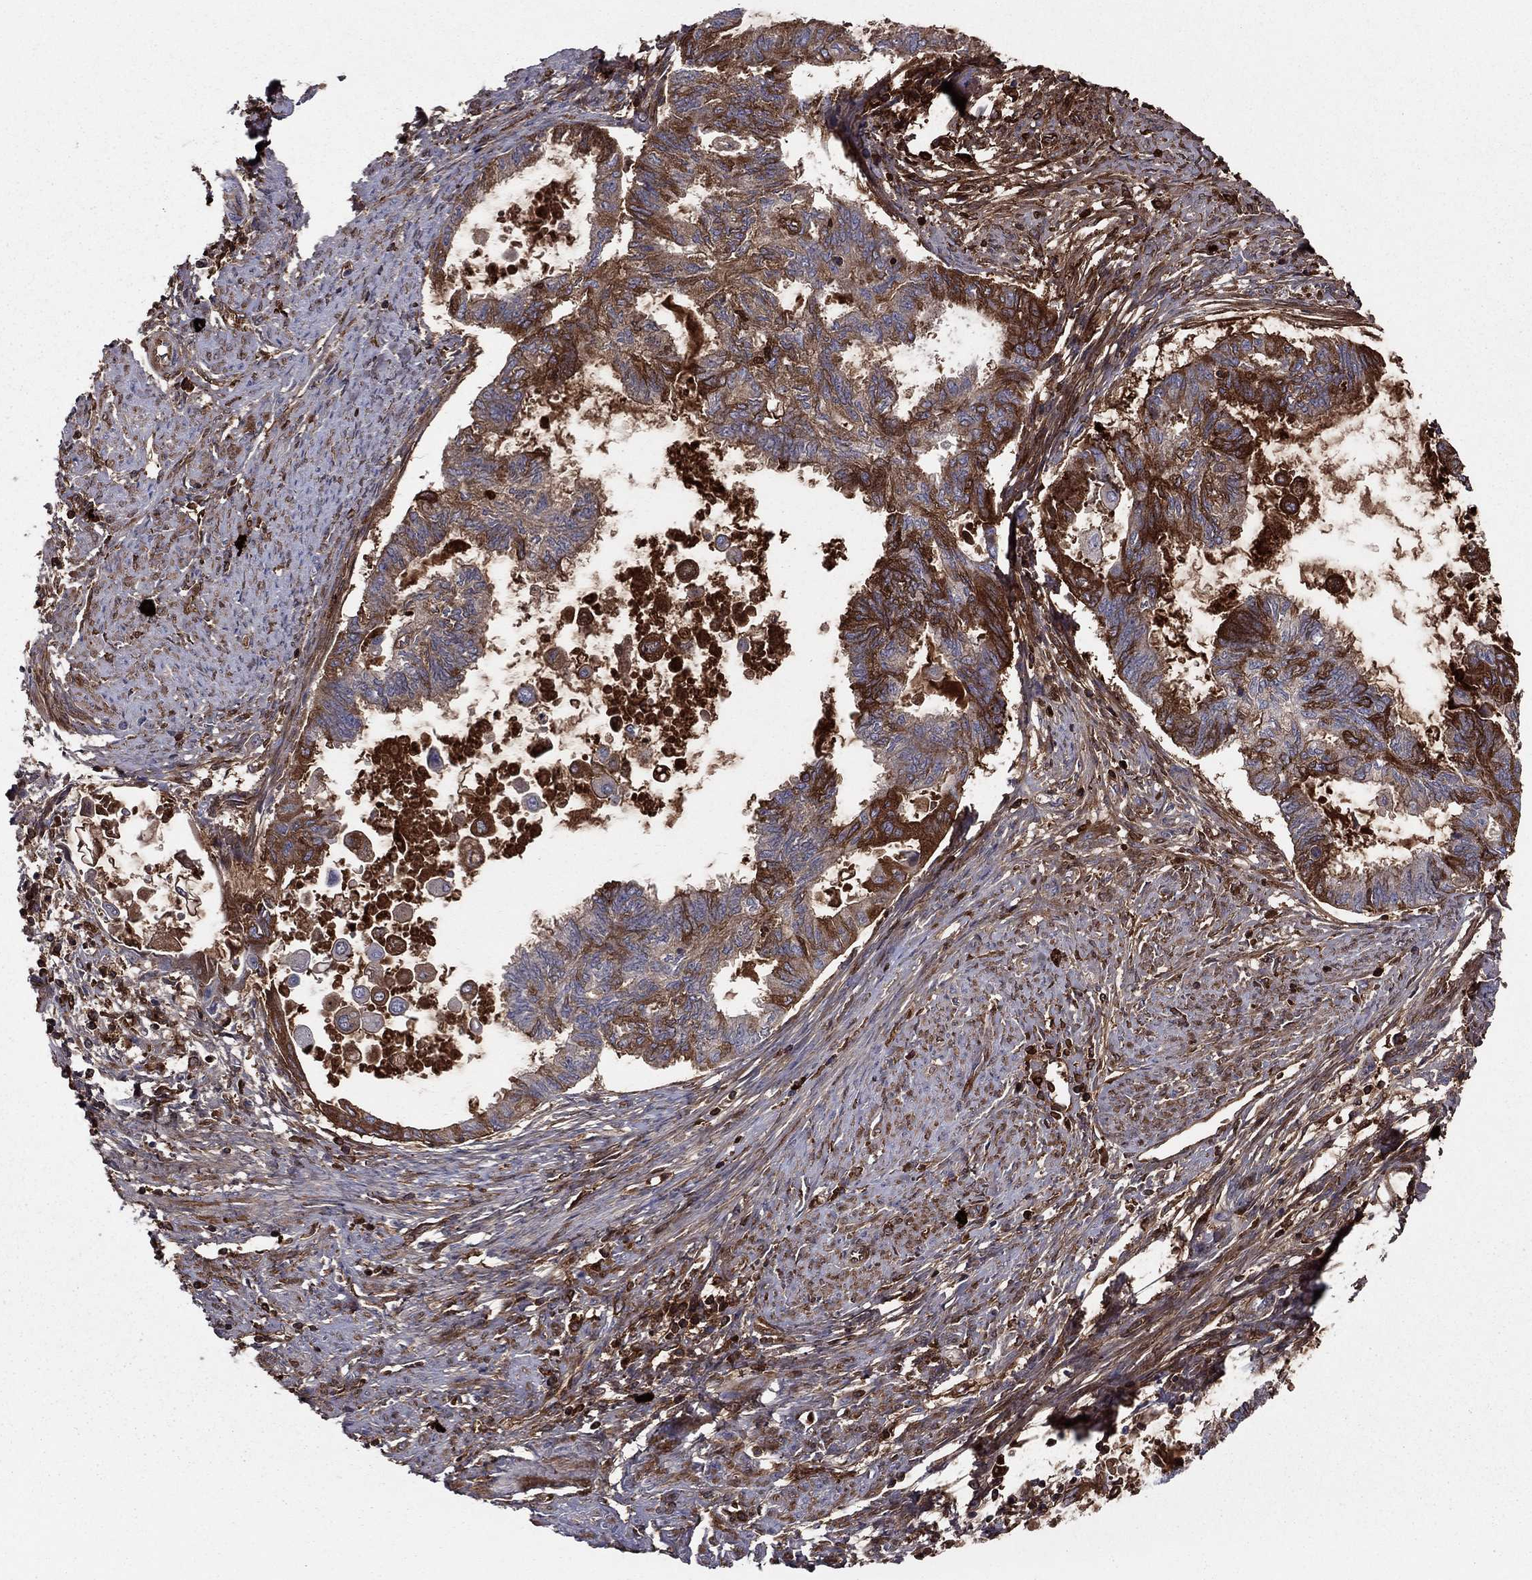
{"staining": {"intensity": "strong", "quantity": "25%-75%", "location": "cytoplasmic/membranous"}, "tissue": "endometrial cancer", "cell_type": "Tumor cells", "image_type": "cancer", "snomed": [{"axis": "morphology", "description": "Adenocarcinoma, NOS"}, {"axis": "topography", "description": "Endometrium"}], "caption": "An image of endometrial adenocarcinoma stained for a protein exhibits strong cytoplasmic/membranous brown staining in tumor cells.", "gene": "HPX", "patient": {"sex": "female", "age": 86}}